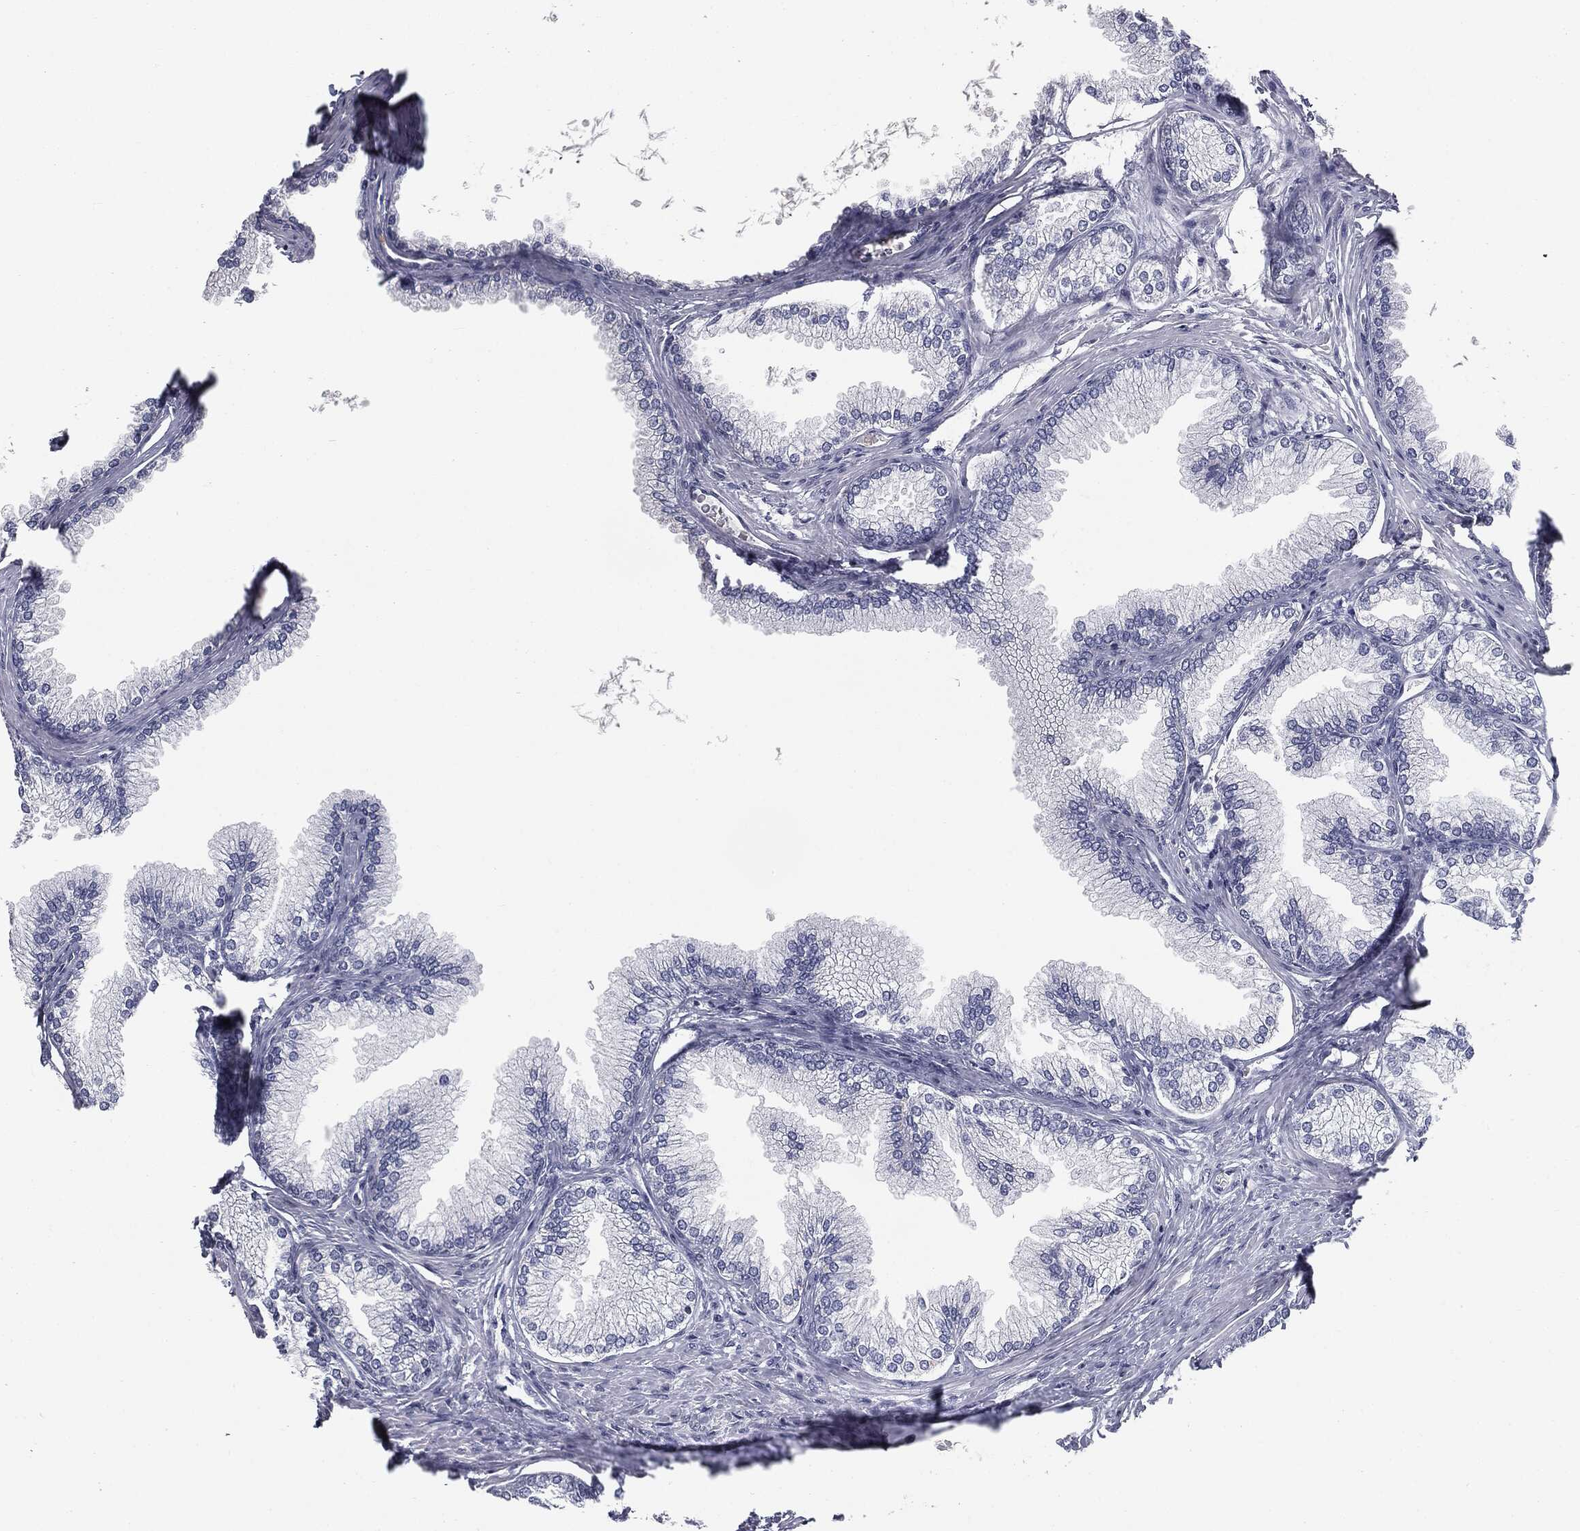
{"staining": {"intensity": "negative", "quantity": "none", "location": "none"}, "tissue": "prostate", "cell_type": "Glandular cells", "image_type": "normal", "snomed": [{"axis": "morphology", "description": "Normal tissue, NOS"}, {"axis": "topography", "description": "Prostate"}], "caption": "Image shows no protein staining in glandular cells of normal prostate.", "gene": "ALDOB", "patient": {"sex": "male", "age": 72}}